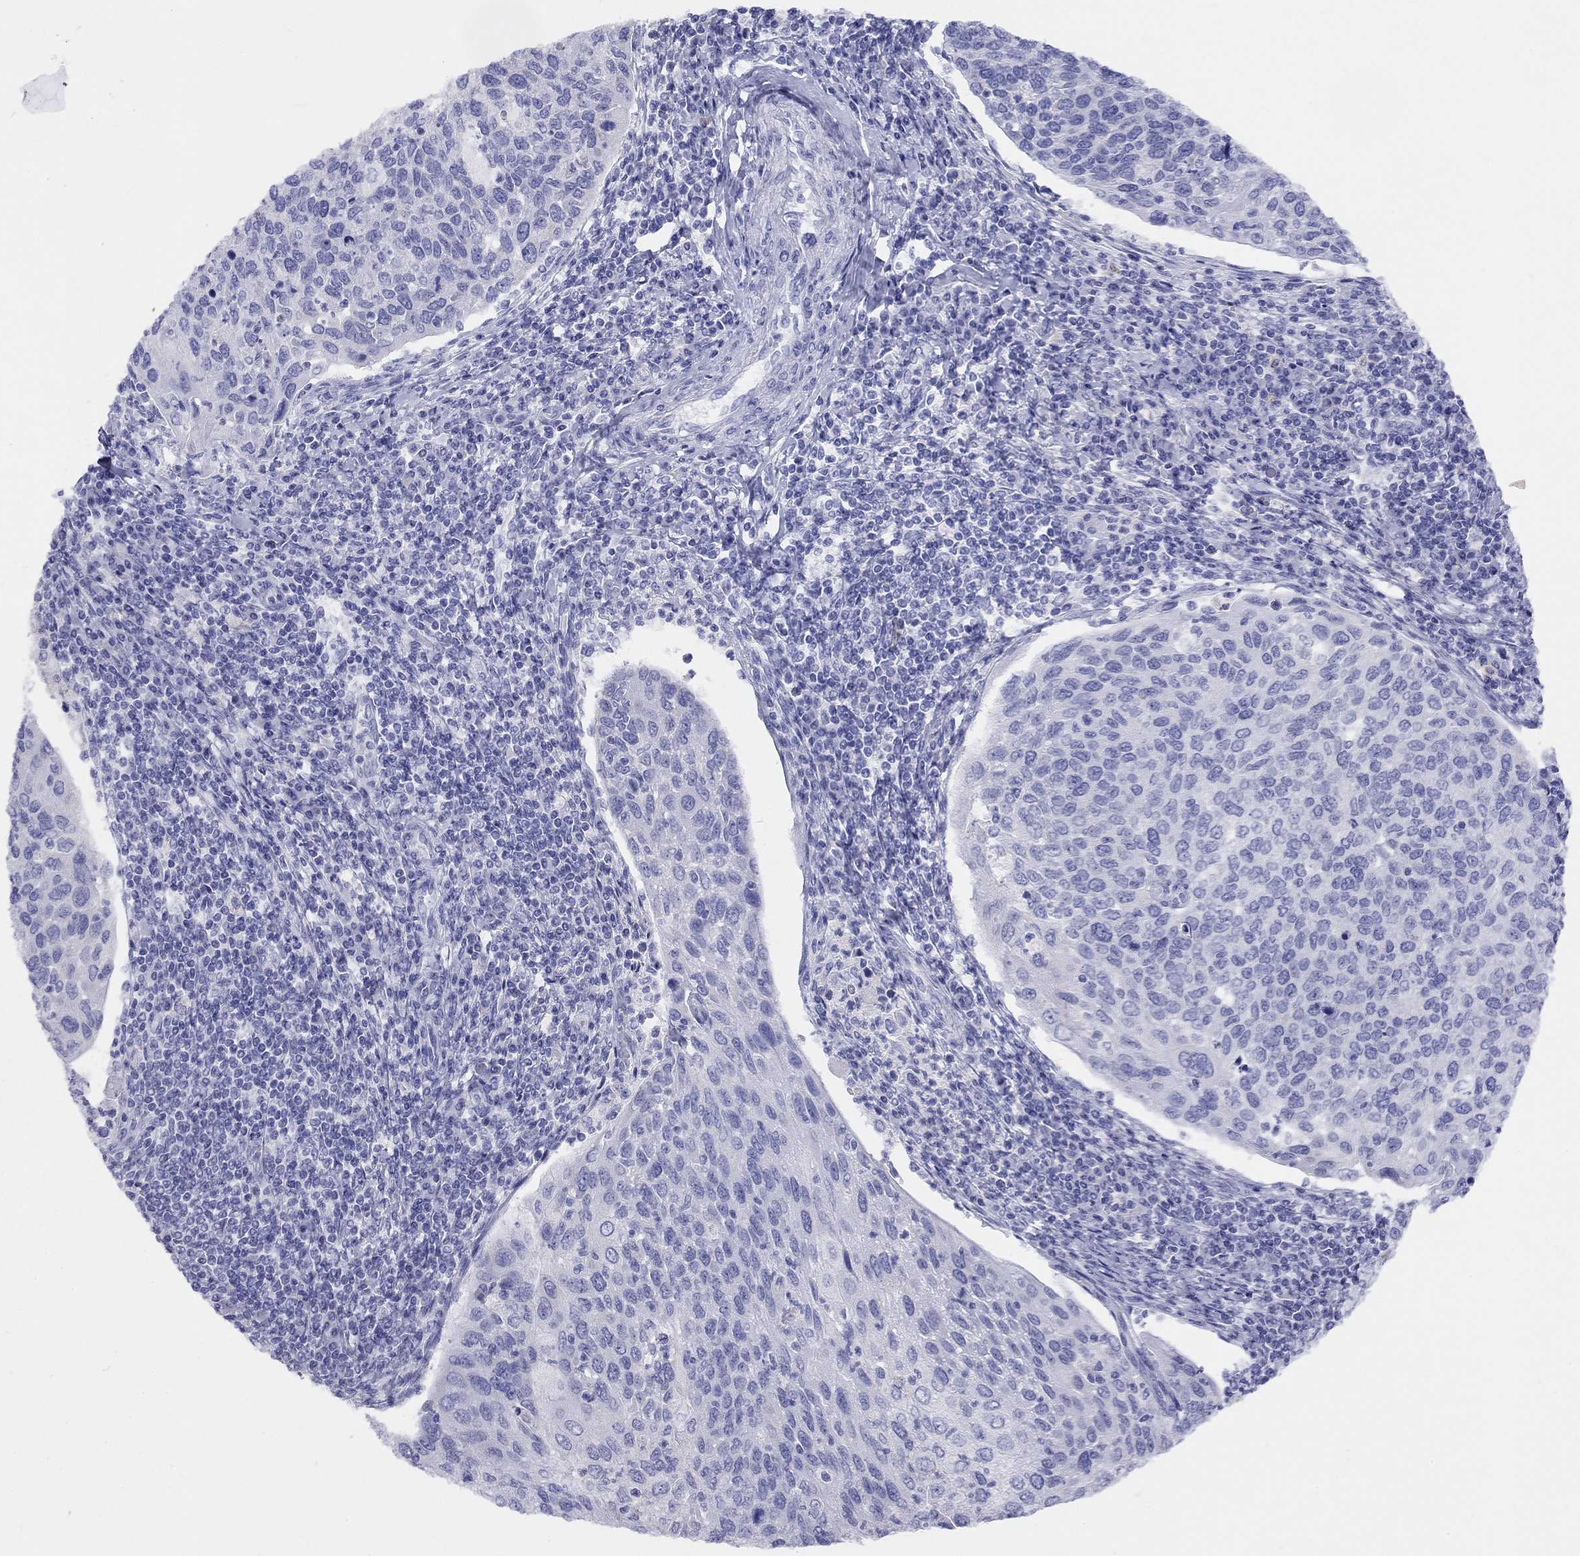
{"staining": {"intensity": "negative", "quantity": "none", "location": "none"}, "tissue": "cervical cancer", "cell_type": "Tumor cells", "image_type": "cancer", "snomed": [{"axis": "morphology", "description": "Squamous cell carcinoma, NOS"}, {"axis": "topography", "description": "Cervix"}], "caption": "High power microscopy histopathology image of an IHC histopathology image of cervical cancer, revealing no significant positivity in tumor cells.", "gene": "DPY19L2", "patient": {"sex": "female", "age": 54}}